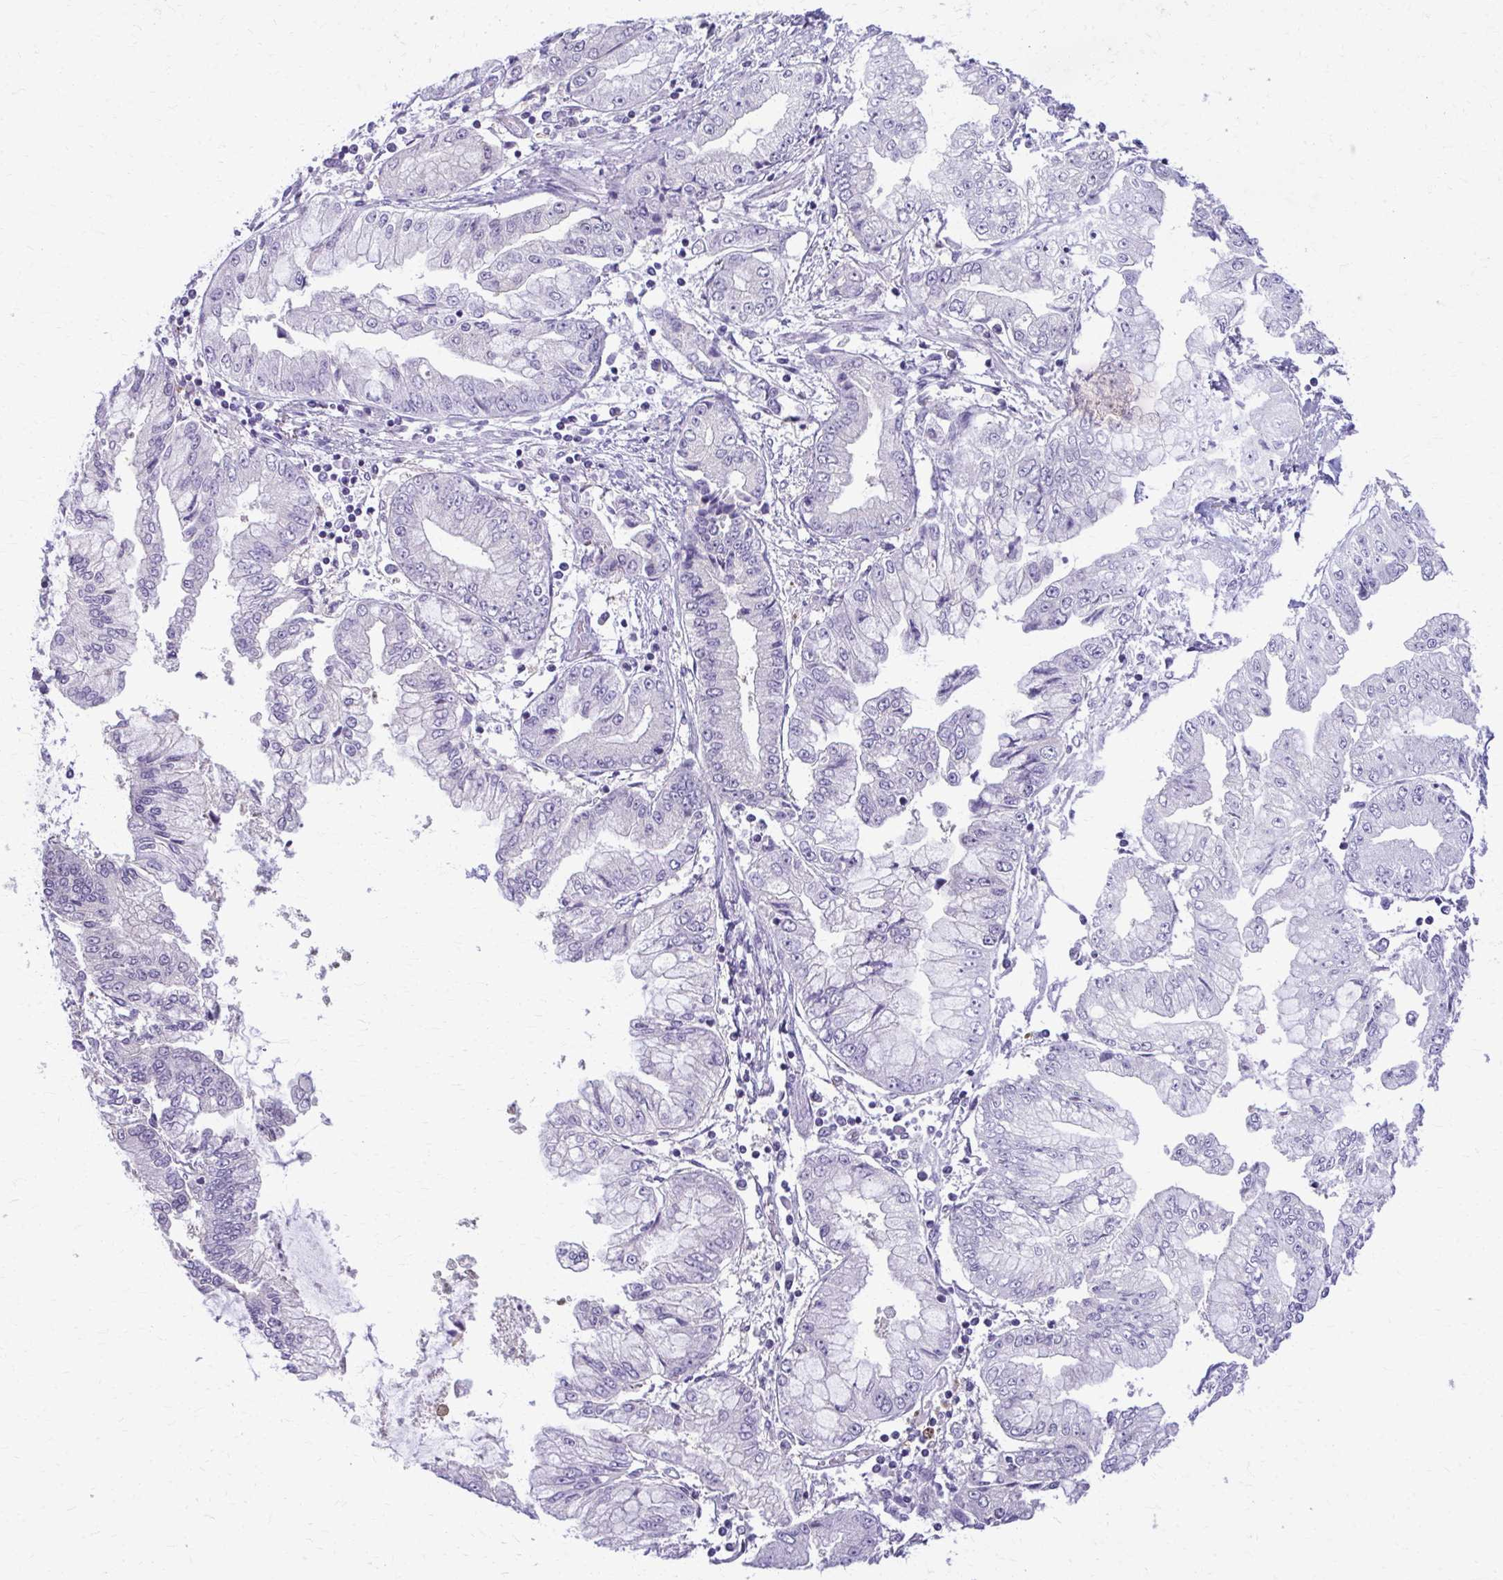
{"staining": {"intensity": "negative", "quantity": "none", "location": "none"}, "tissue": "stomach cancer", "cell_type": "Tumor cells", "image_type": "cancer", "snomed": [{"axis": "morphology", "description": "Adenocarcinoma, NOS"}, {"axis": "topography", "description": "Stomach, upper"}], "caption": "DAB immunohistochemical staining of human stomach adenocarcinoma exhibits no significant expression in tumor cells.", "gene": "OR4M1", "patient": {"sex": "female", "age": 74}}